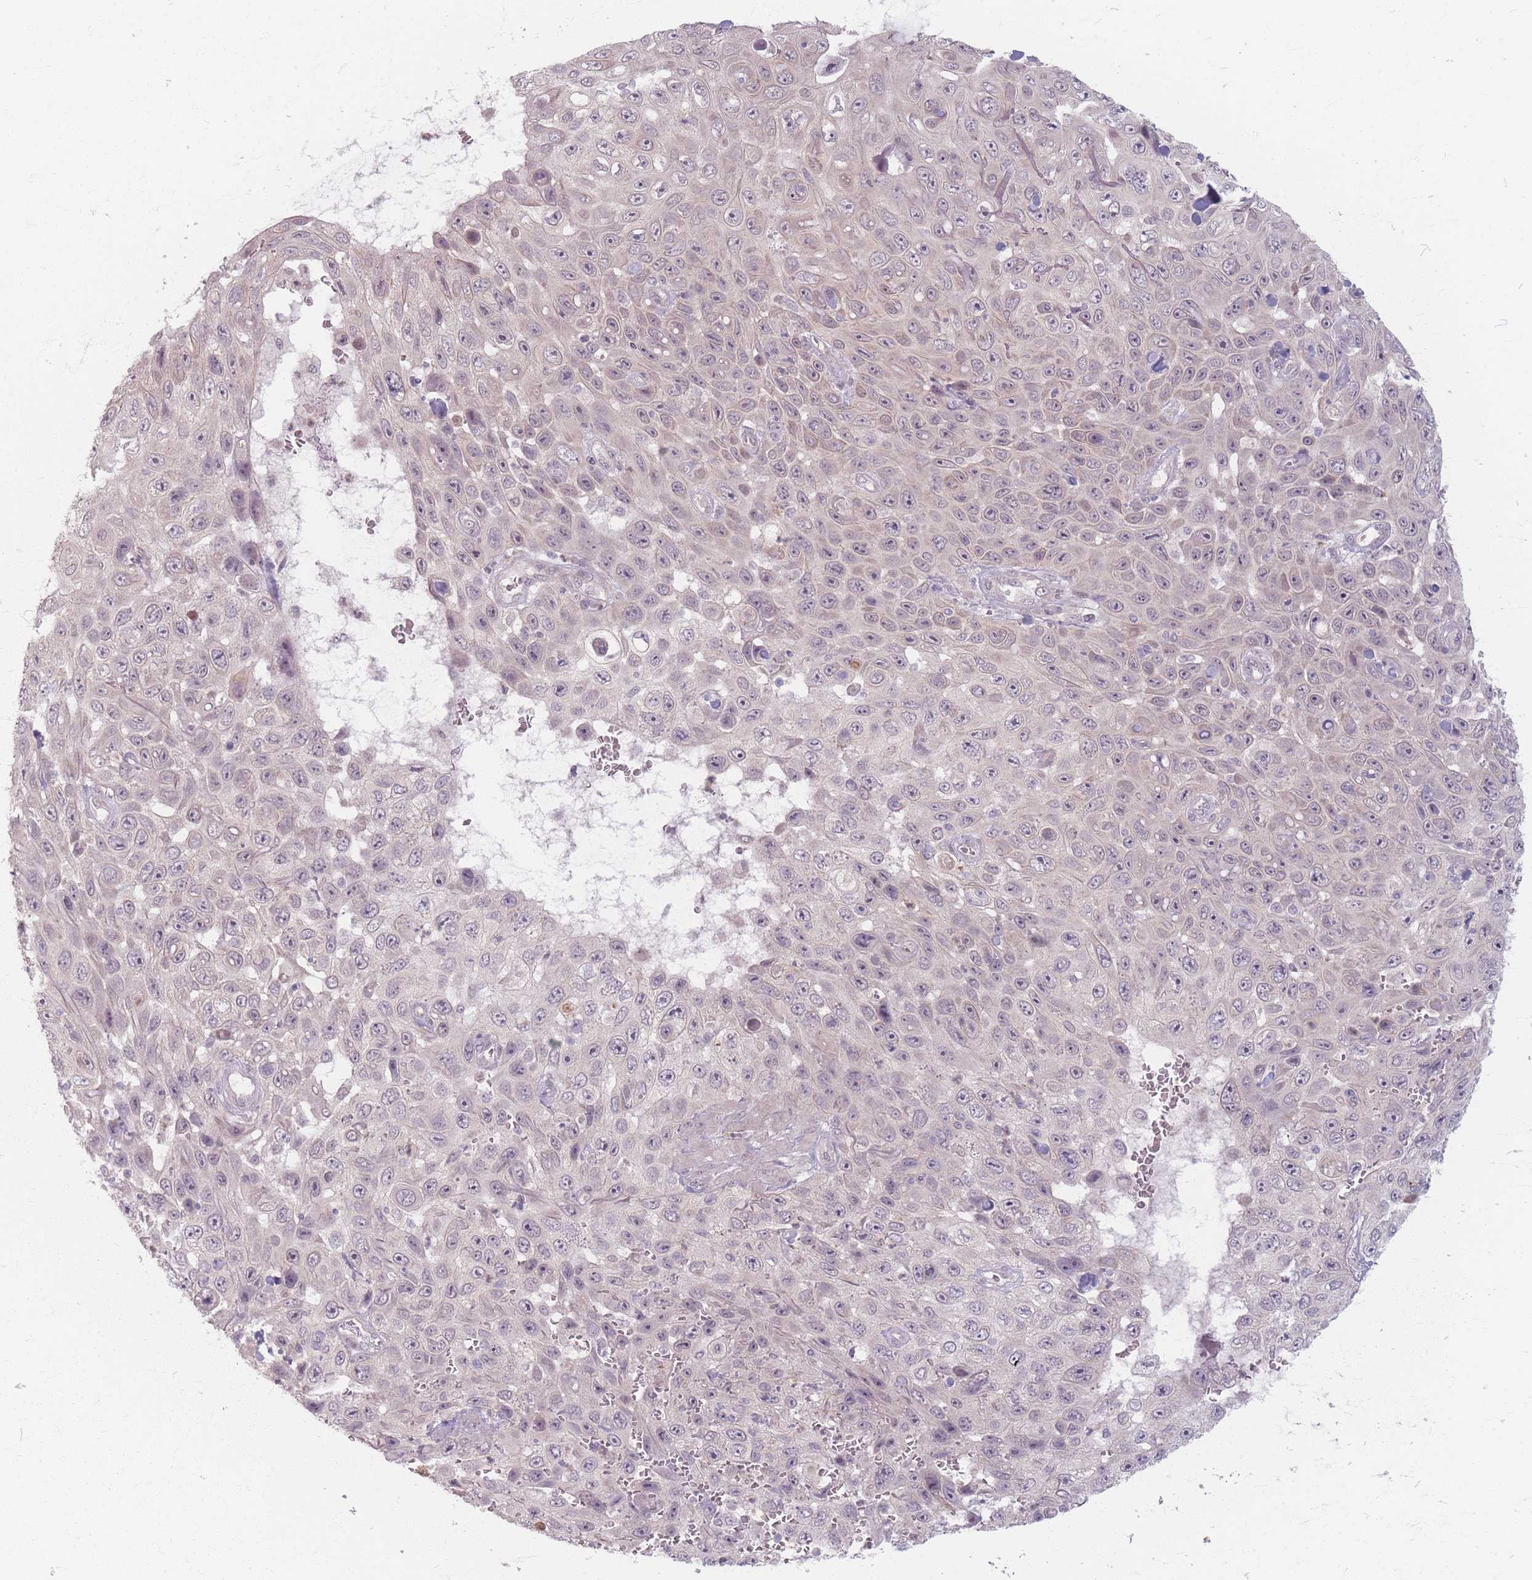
{"staining": {"intensity": "weak", "quantity": "<25%", "location": "cytoplasmic/membranous"}, "tissue": "skin cancer", "cell_type": "Tumor cells", "image_type": "cancer", "snomed": [{"axis": "morphology", "description": "Squamous cell carcinoma, NOS"}, {"axis": "topography", "description": "Skin"}], "caption": "There is no significant expression in tumor cells of skin cancer. The staining was performed using DAB to visualize the protein expression in brown, while the nuclei were stained in blue with hematoxylin (Magnification: 20x).", "gene": "GABRA6", "patient": {"sex": "male", "age": 82}}